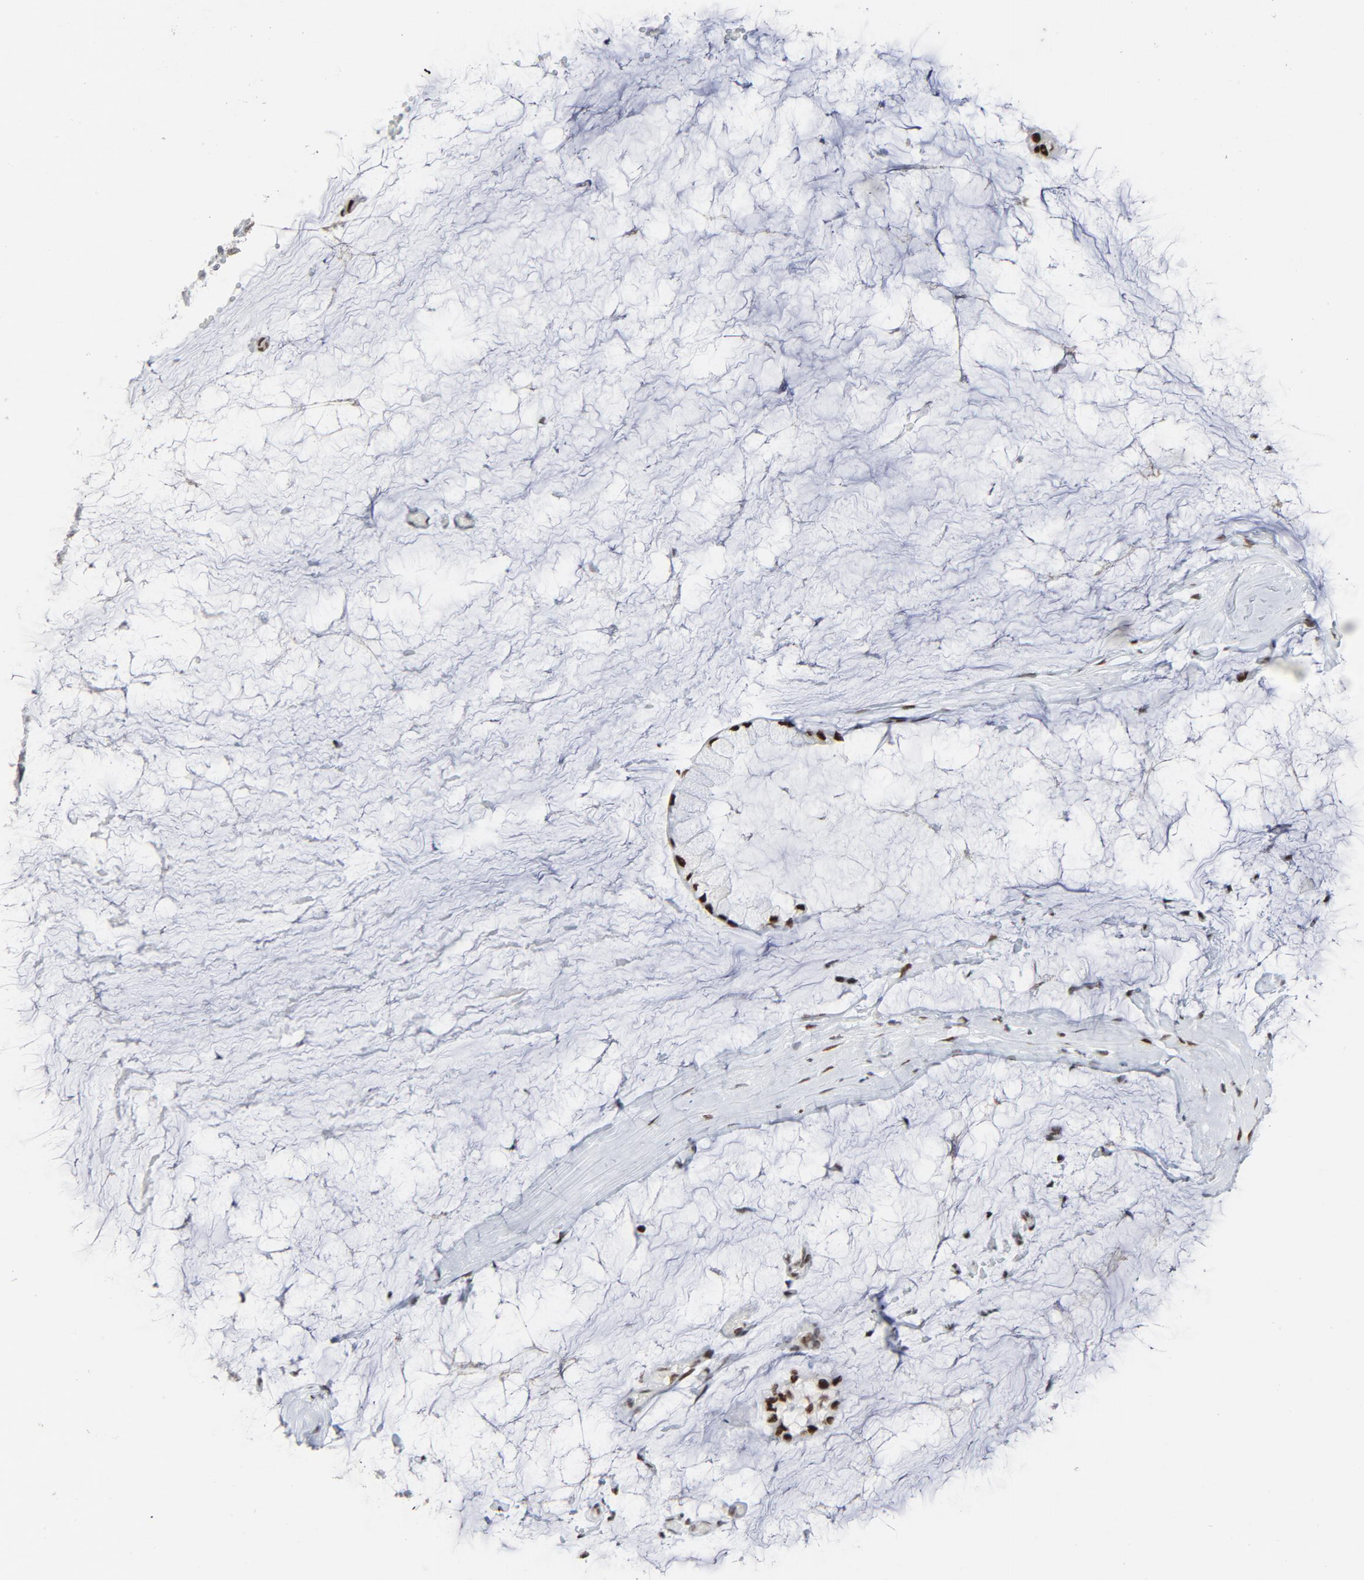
{"staining": {"intensity": "strong", "quantity": ">75%", "location": "nuclear"}, "tissue": "ovarian cancer", "cell_type": "Tumor cells", "image_type": "cancer", "snomed": [{"axis": "morphology", "description": "Cystadenocarcinoma, mucinous, NOS"}, {"axis": "topography", "description": "Ovary"}], "caption": "This is an image of immunohistochemistry staining of ovarian cancer, which shows strong staining in the nuclear of tumor cells.", "gene": "HSF1", "patient": {"sex": "female", "age": 39}}